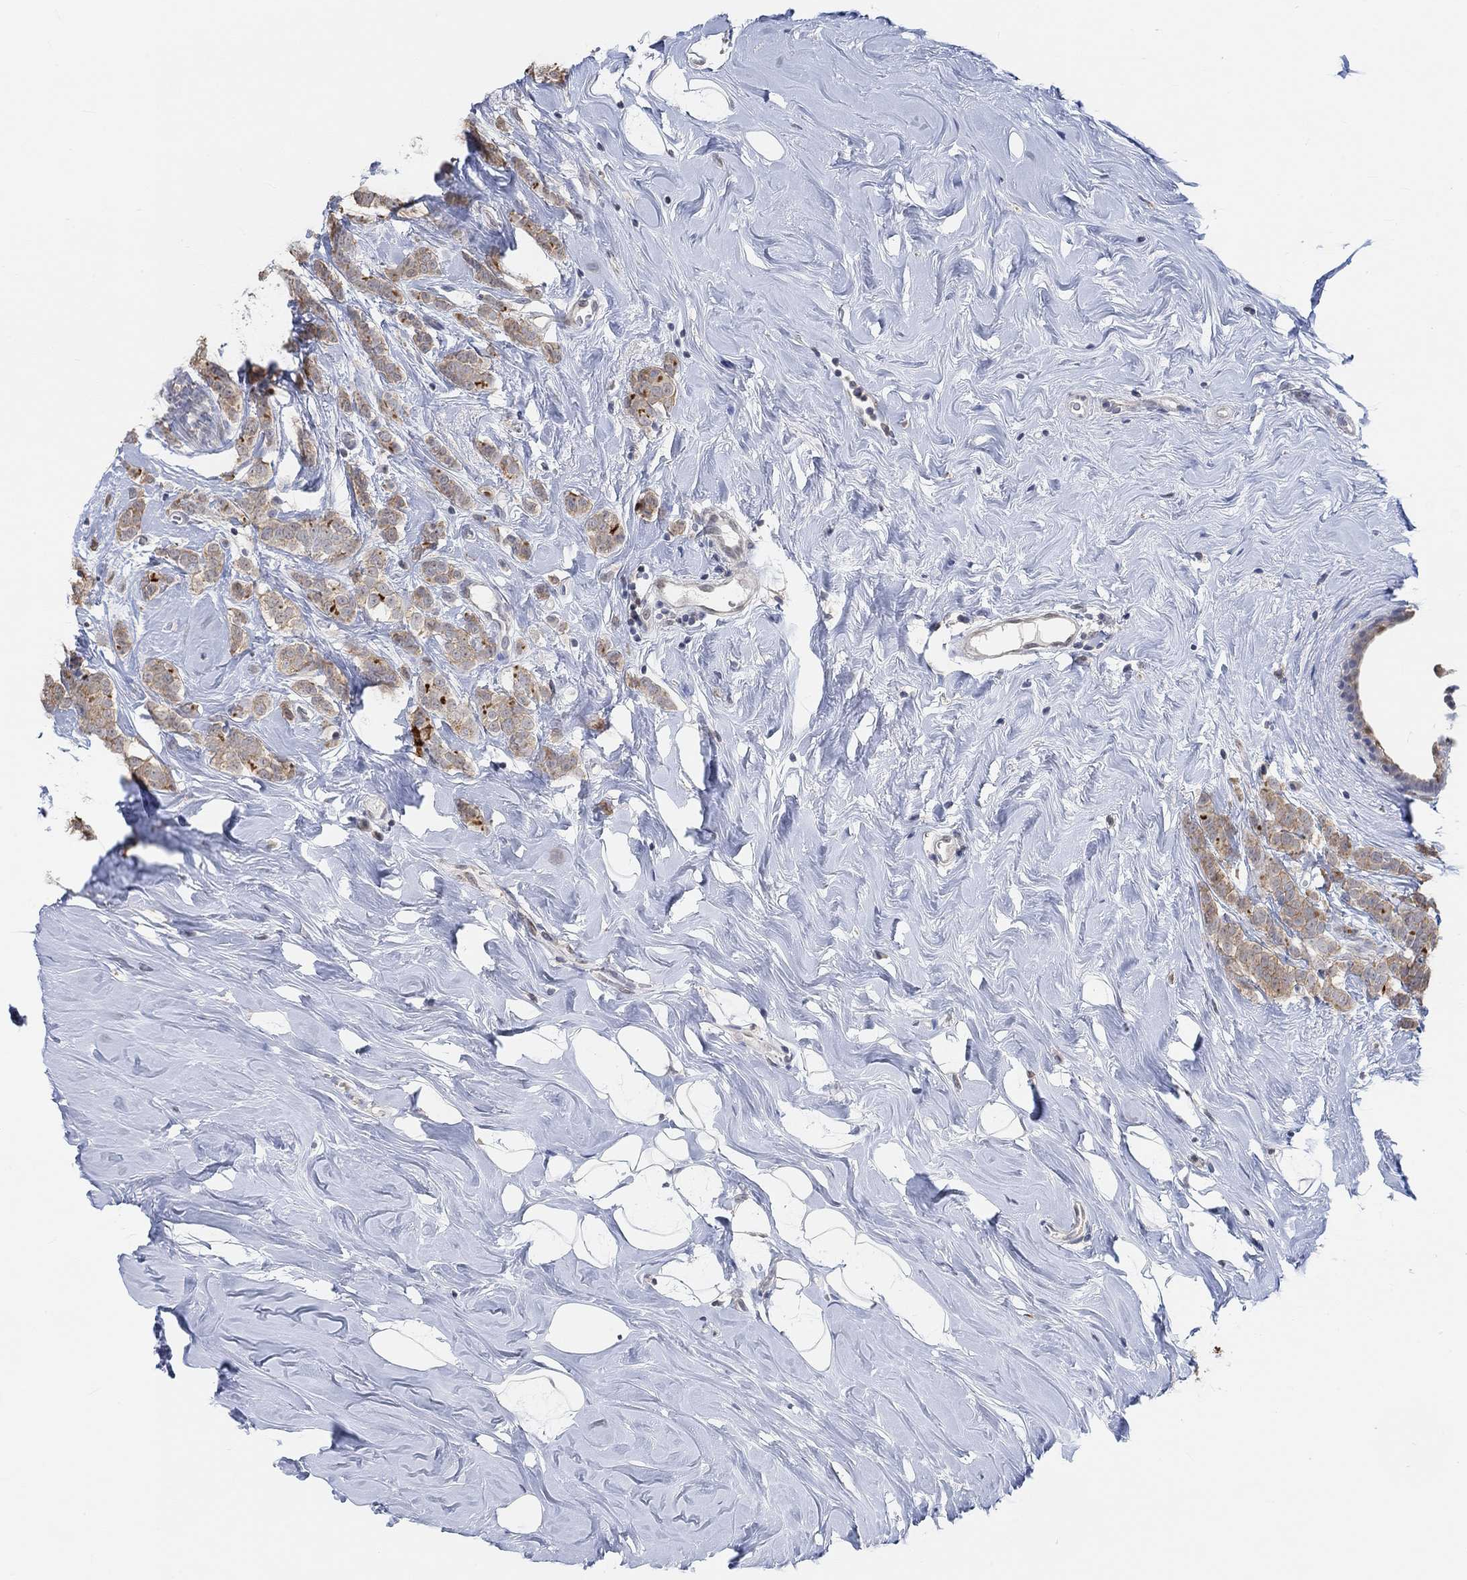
{"staining": {"intensity": "moderate", "quantity": ">75%", "location": "cytoplasmic/membranous"}, "tissue": "breast cancer", "cell_type": "Tumor cells", "image_type": "cancer", "snomed": [{"axis": "morphology", "description": "Lobular carcinoma"}, {"axis": "topography", "description": "Breast"}], "caption": "IHC histopathology image of human breast cancer (lobular carcinoma) stained for a protein (brown), which reveals medium levels of moderate cytoplasmic/membranous staining in approximately >75% of tumor cells.", "gene": "MUC1", "patient": {"sex": "female", "age": 49}}